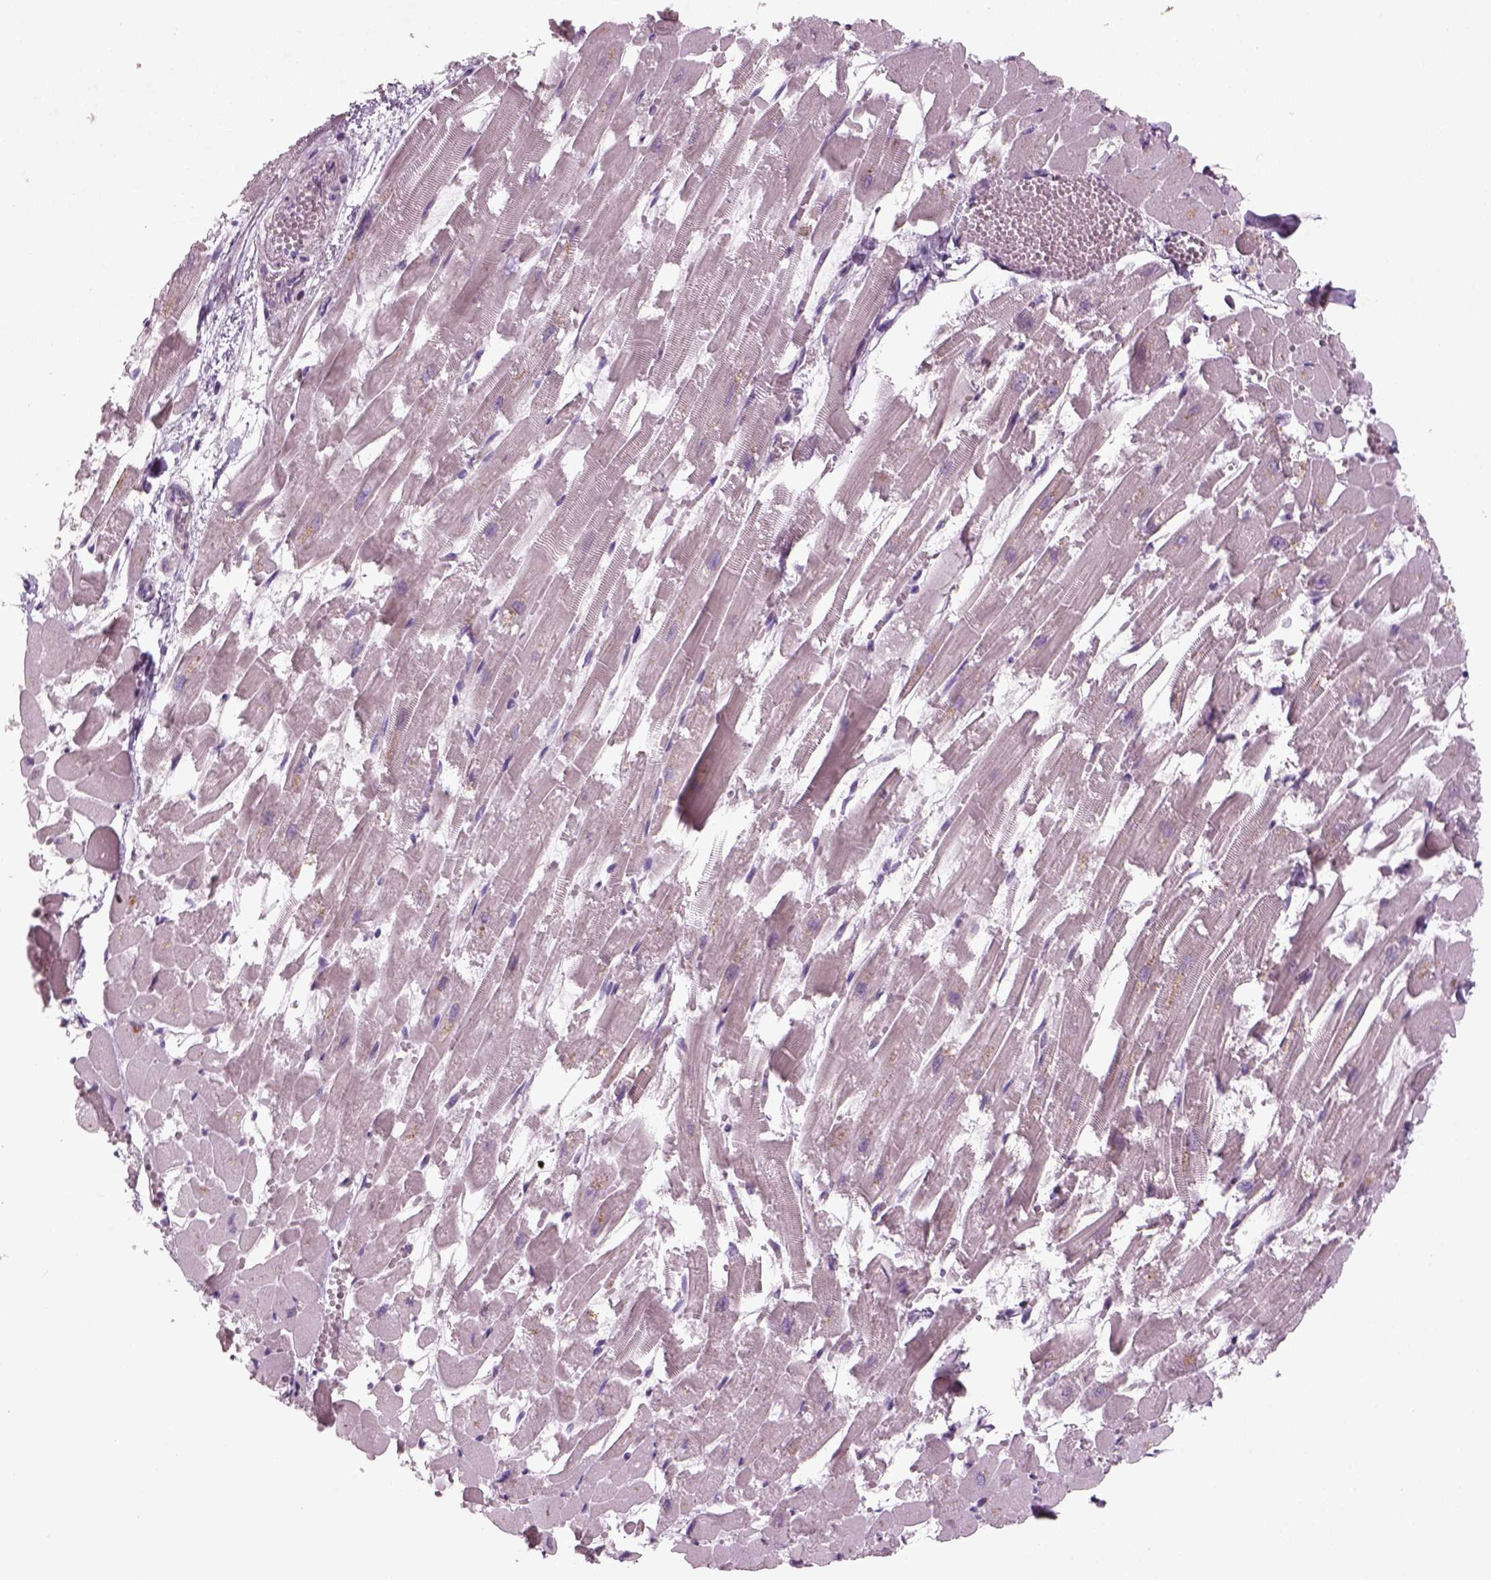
{"staining": {"intensity": "negative", "quantity": "none", "location": "none"}, "tissue": "heart muscle", "cell_type": "Cardiomyocytes", "image_type": "normal", "snomed": [{"axis": "morphology", "description": "Normal tissue, NOS"}, {"axis": "topography", "description": "Heart"}], "caption": "An immunohistochemistry histopathology image of benign heart muscle is shown. There is no staining in cardiomyocytes of heart muscle.", "gene": "PENK", "patient": {"sex": "female", "age": 52}}